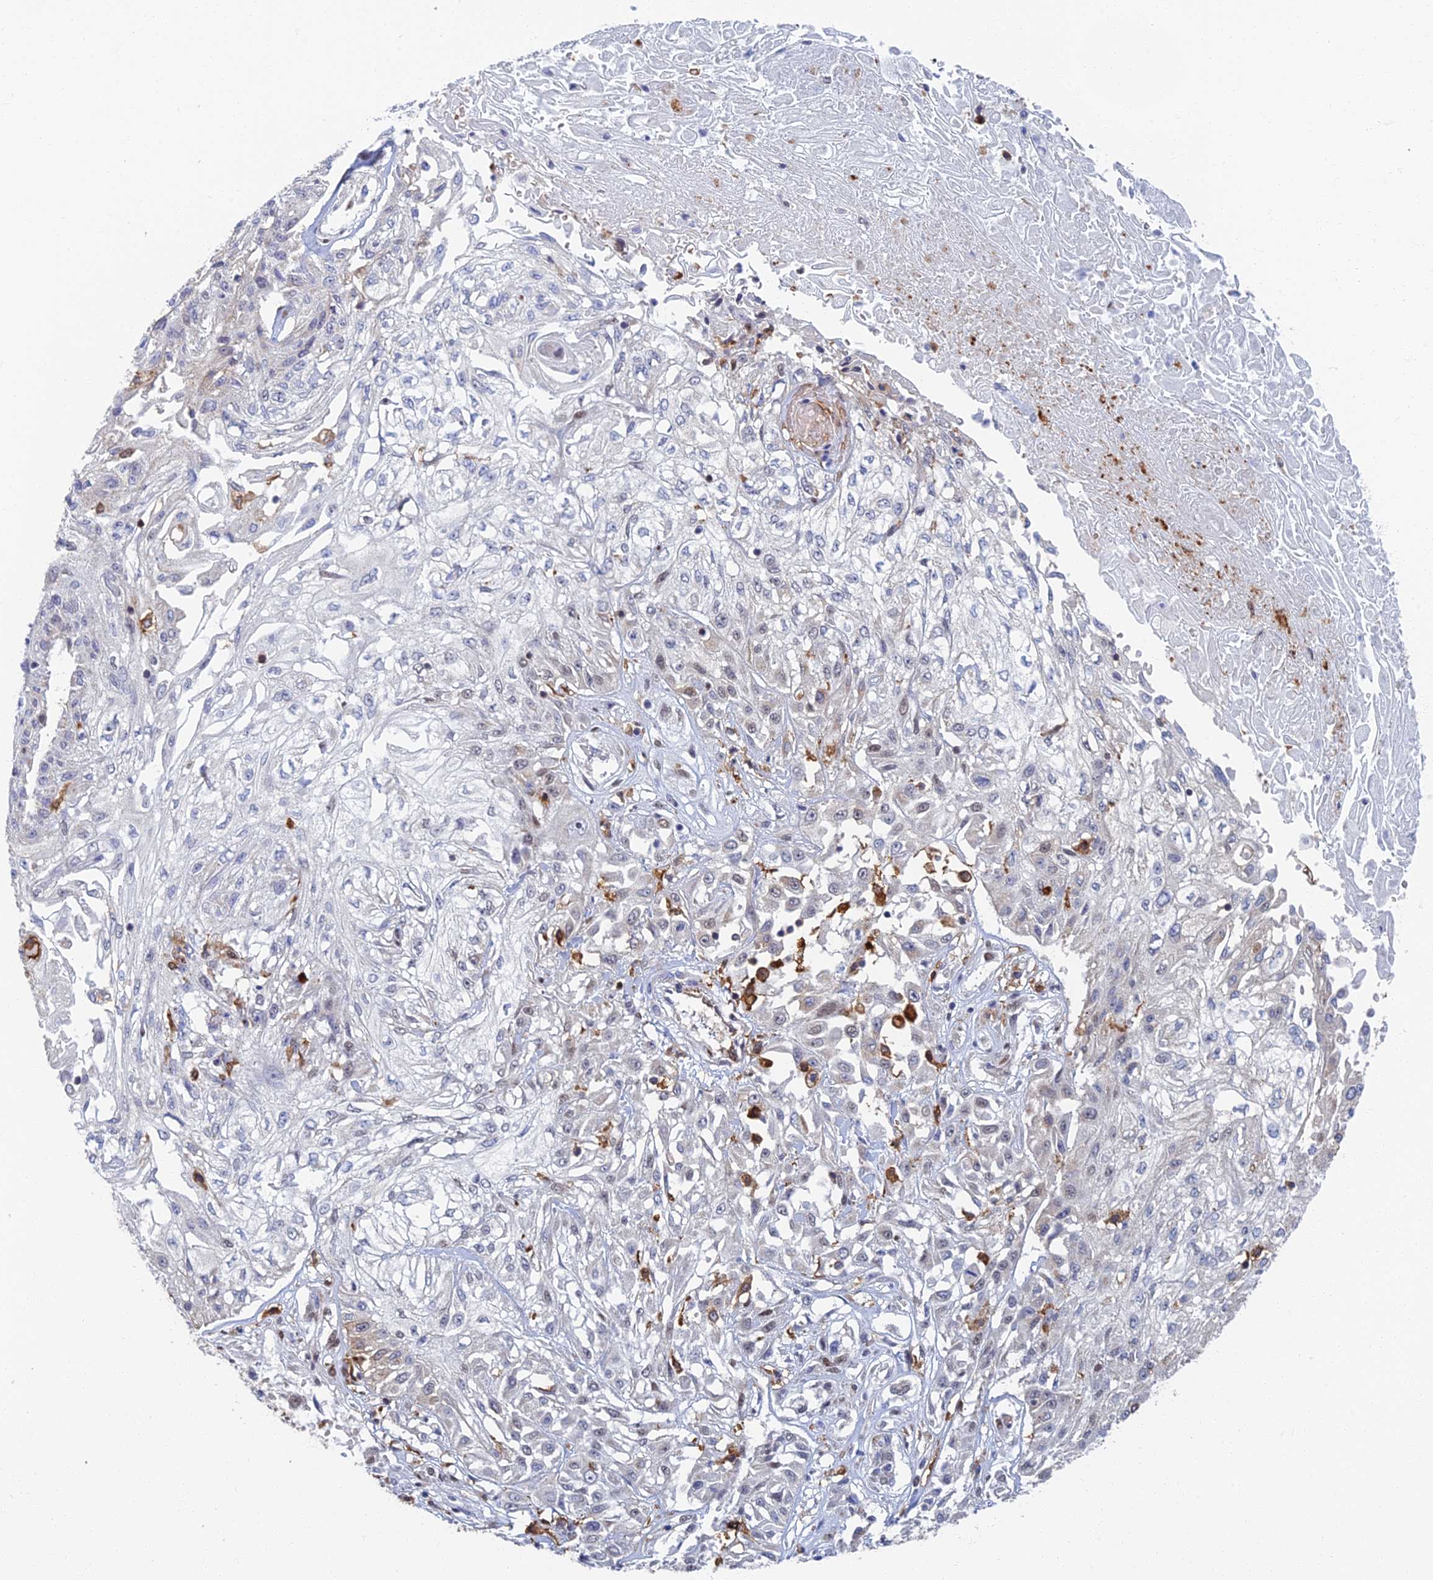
{"staining": {"intensity": "negative", "quantity": "none", "location": "none"}, "tissue": "skin cancer", "cell_type": "Tumor cells", "image_type": "cancer", "snomed": [{"axis": "morphology", "description": "Squamous cell carcinoma, NOS"}, {"axis": "morphology", "description": "Squamous cell carcinoma, metastatic, NOS"}, {"axis": "topography", "description": "Skin"}, {"axis": "topography", "description": "Lymph node"}], "caption": "Metastatic squamous cell carcinoma (skin) was stained to show a protein in brown. There is no significant staining in tumor cells.", "gene": "GPATCH1", "patient": {"sex": "male", "age": 75}}